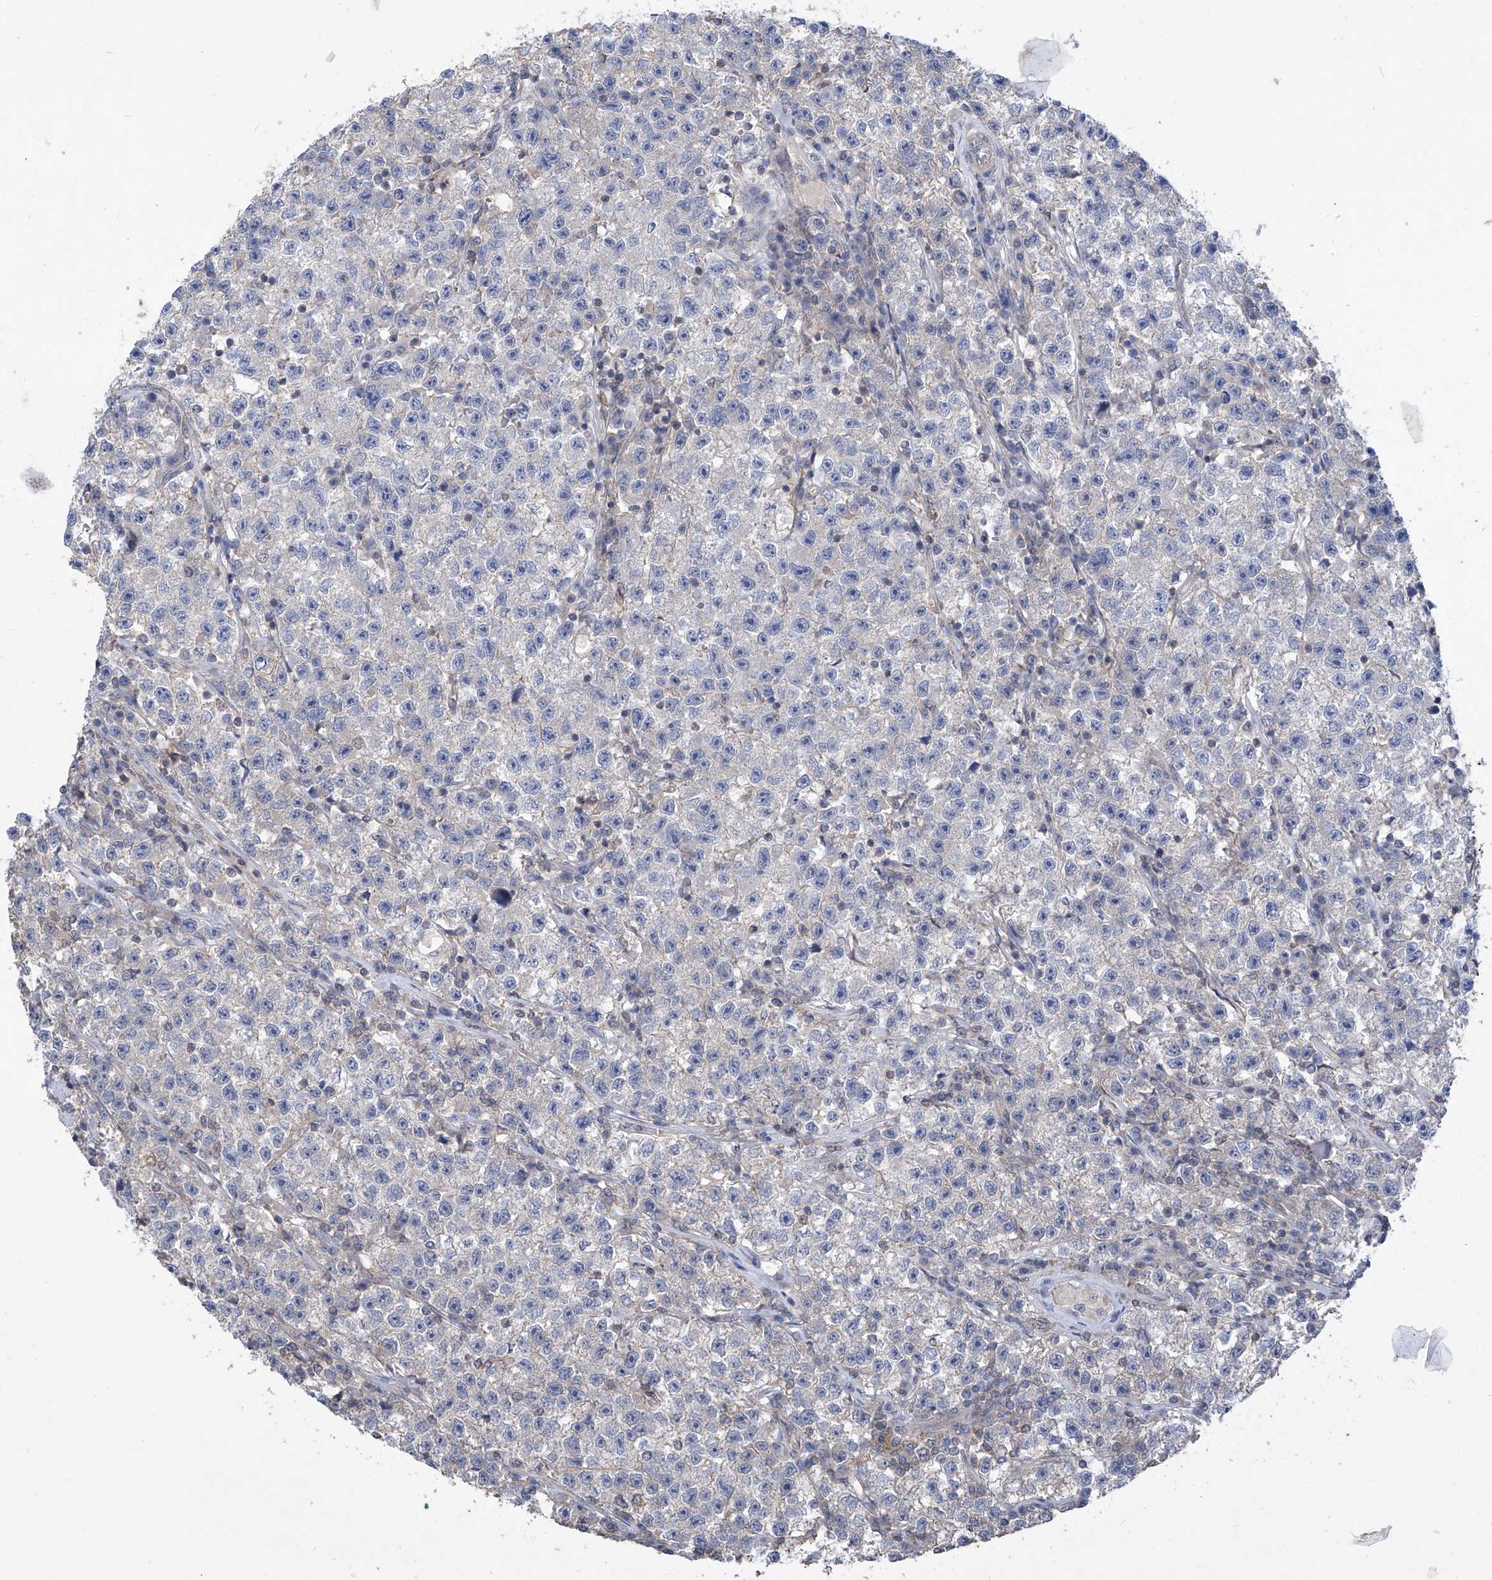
{"staining": {"intensity": "negative", "quantity": "none", "location": "none"}, "tissue": "testis cancer", "cell_type": "Tumor cells", "image_type": "cancer", "snomed": [{"axis": "morphology", "description": "Seminoma, NOS"}, {"axis": "topography", "description": "Testis"}], "caption": "An immunohistochemistry photomicrograph of seminoma (testis) is shown. There is no staining in tumor cells of seminoma (testis).", "gene": "KIFC2", "patient": {"sex": "male", "age": 22}}